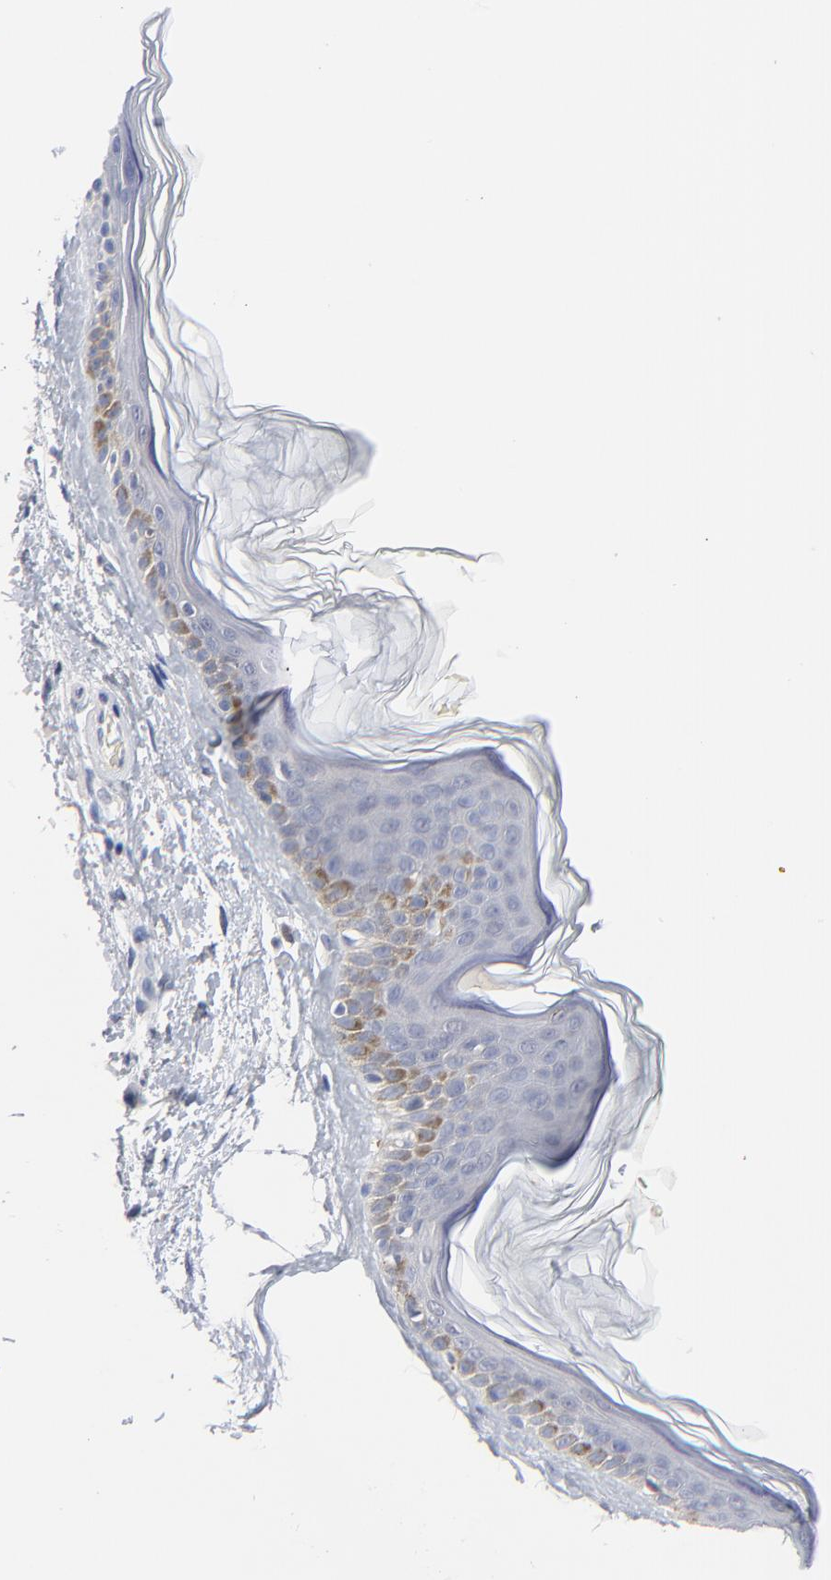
{"staining": {"intensity": "negative", "quantity": "none", "location": "none"}, "tissue": "skin", "cell_type": "Fibroblasts", "image_type": "normal", "snomed": [{"axis": "morphology", "description": "Normal tissue, NOS"}, {"axis": "topography", "description": "Skin"}], "caption": "High magnification brightfield microscopy of benign skin stained with DAB (3,3'-diaminobenzidine) (brown) and counterstained with hematoxylin (blue): fibroblasts show no significant staining. (DAB (3,3'-diaminobenzidine) immunohistochemistry visualized using brightfield microscopy, high magnification).", "gene": "CAB39L", "patient": {"sex": "male", "age": 63}}